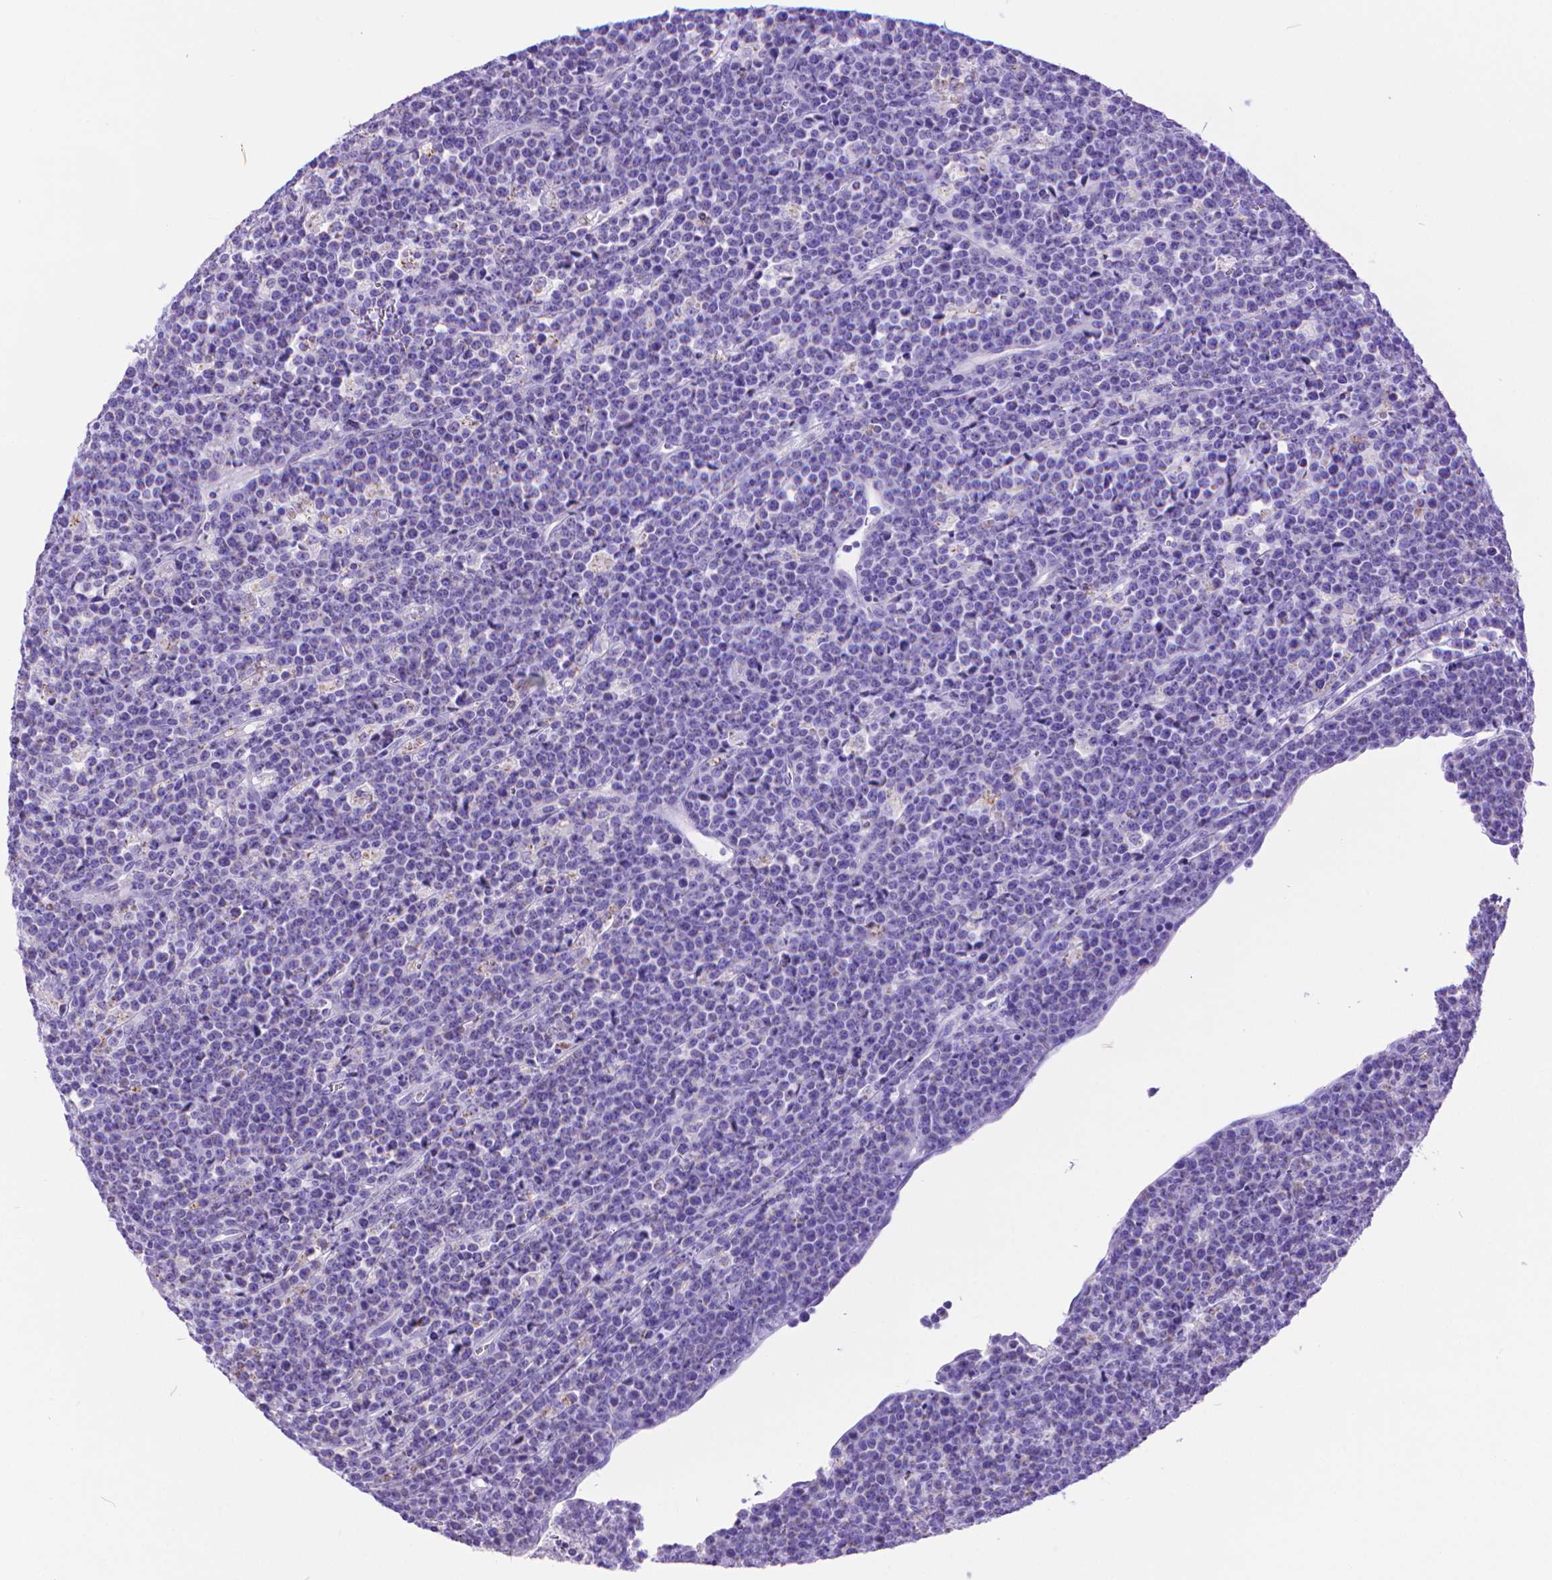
{"staining": {"intensity": "negative", "quantity": "none", "location": "none"}, "tissue": "lymphoma", "cell_type": "Tumor cells", "image_type": "cancer", "snomed": [{"axis": "morphology", "description": "Malignant lymphoma, non-Hodgkin's type, High grade"}, {"axis": "topography", "description": "Ovary"}], "caption": "There is no significant staining in tumor cells of malignant lymphoma, non-Hodgkin's type (high-grade).", "gene": "DHRS2", "patient": {"sex": "female", "age": 56}}